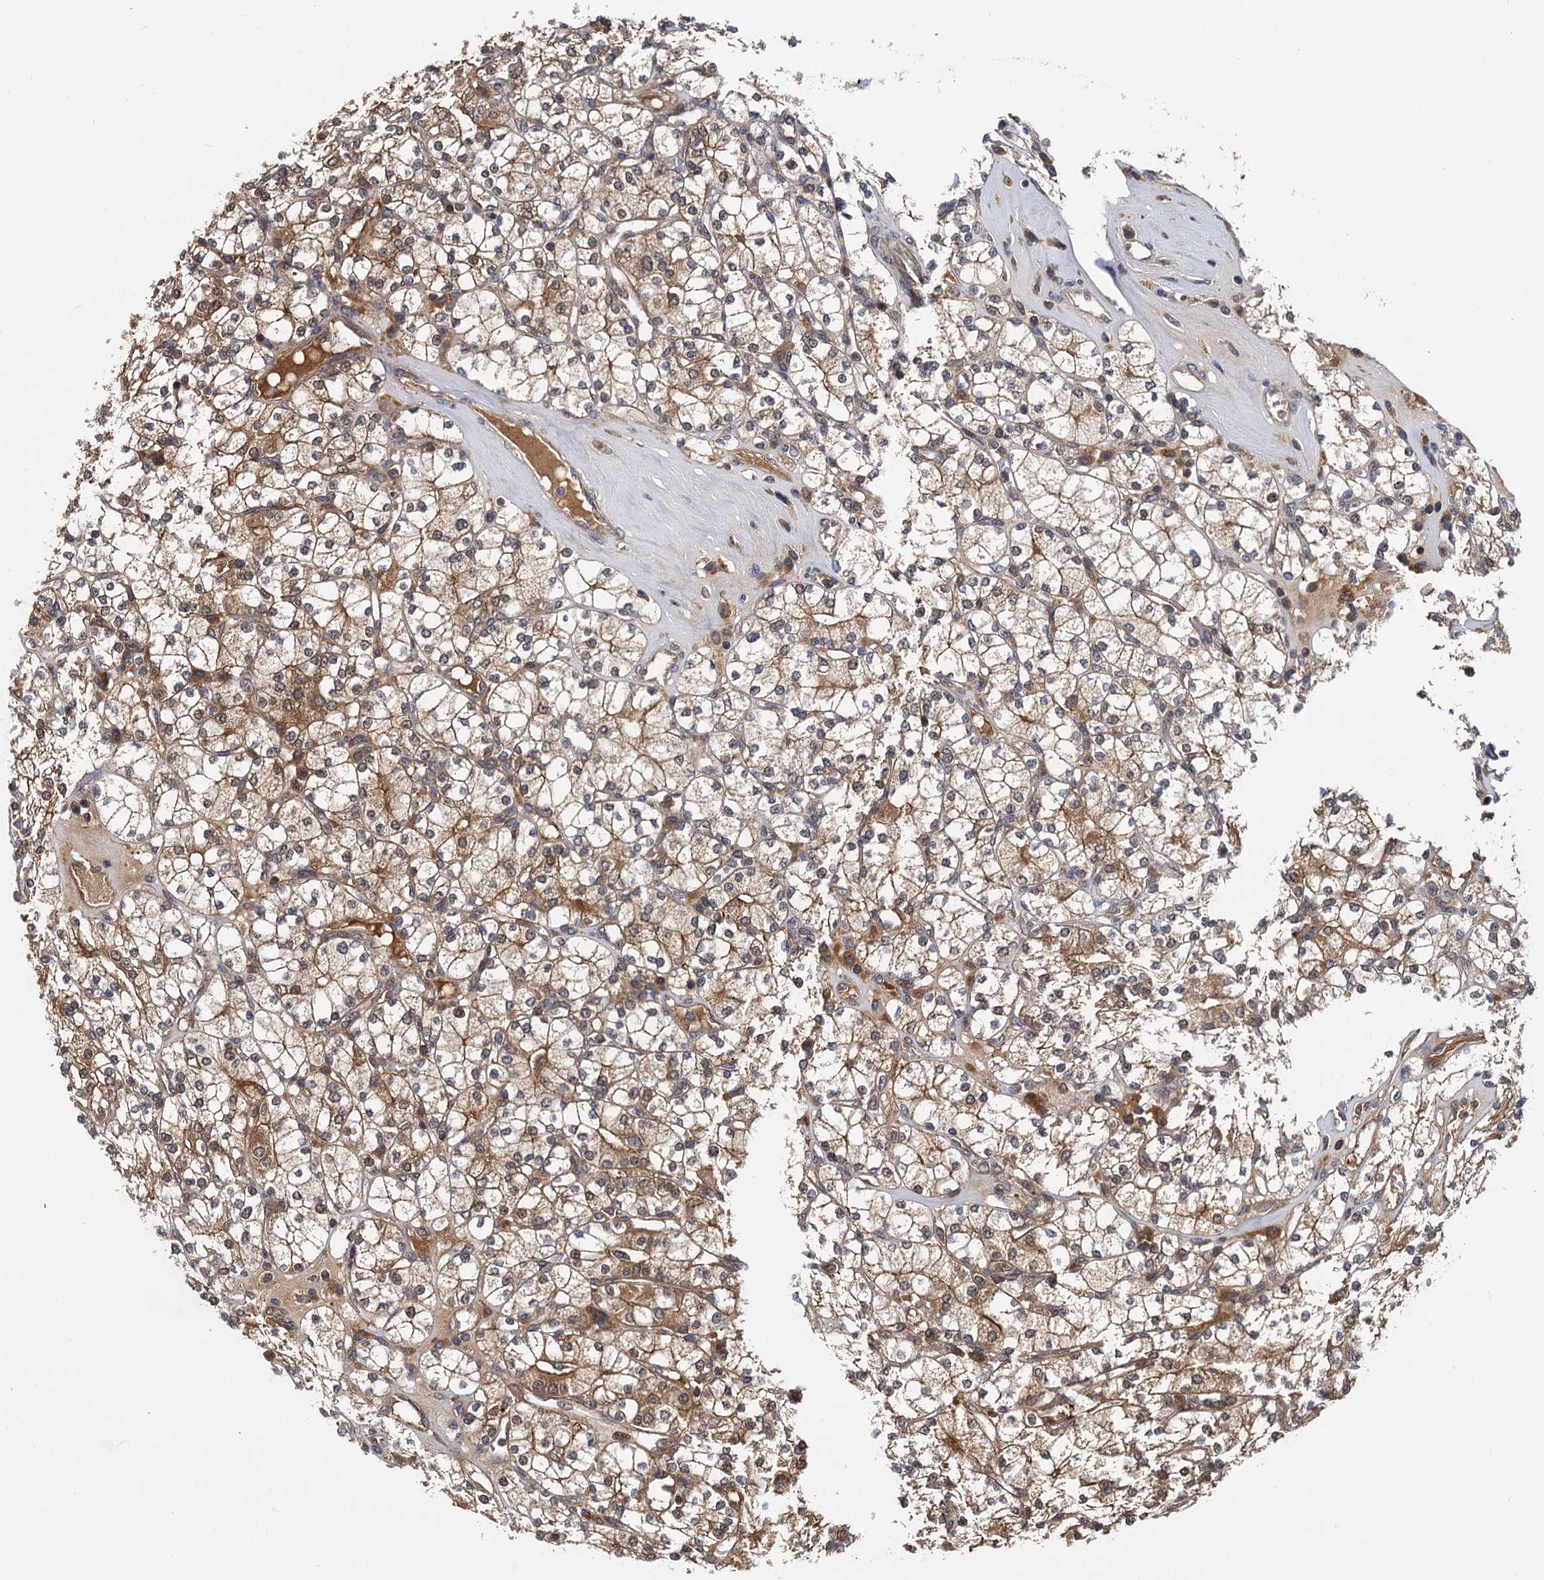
{"staining": {"intensity": "moderate", "quantity": "25%-75%", "location": "cytoplasmic/membranous"}, "tissue": "renal cancer", "cell_type": "Tumor cells", "image_type": "cancer", "snomed": [{"axis": "morphology", "description": "Adenocarcinoma, NOS"}, {"axis": "topography", "description": "Kidney"}], "caption": "Immunohistochemical staining of human renal adenocarcinoma displays medium levels of moderate cytoplasmic/membranous staining in about 25%-75% of tumor cells.", "gene": "SELENOP", "patient": {"sex": "male", "age": 77}}